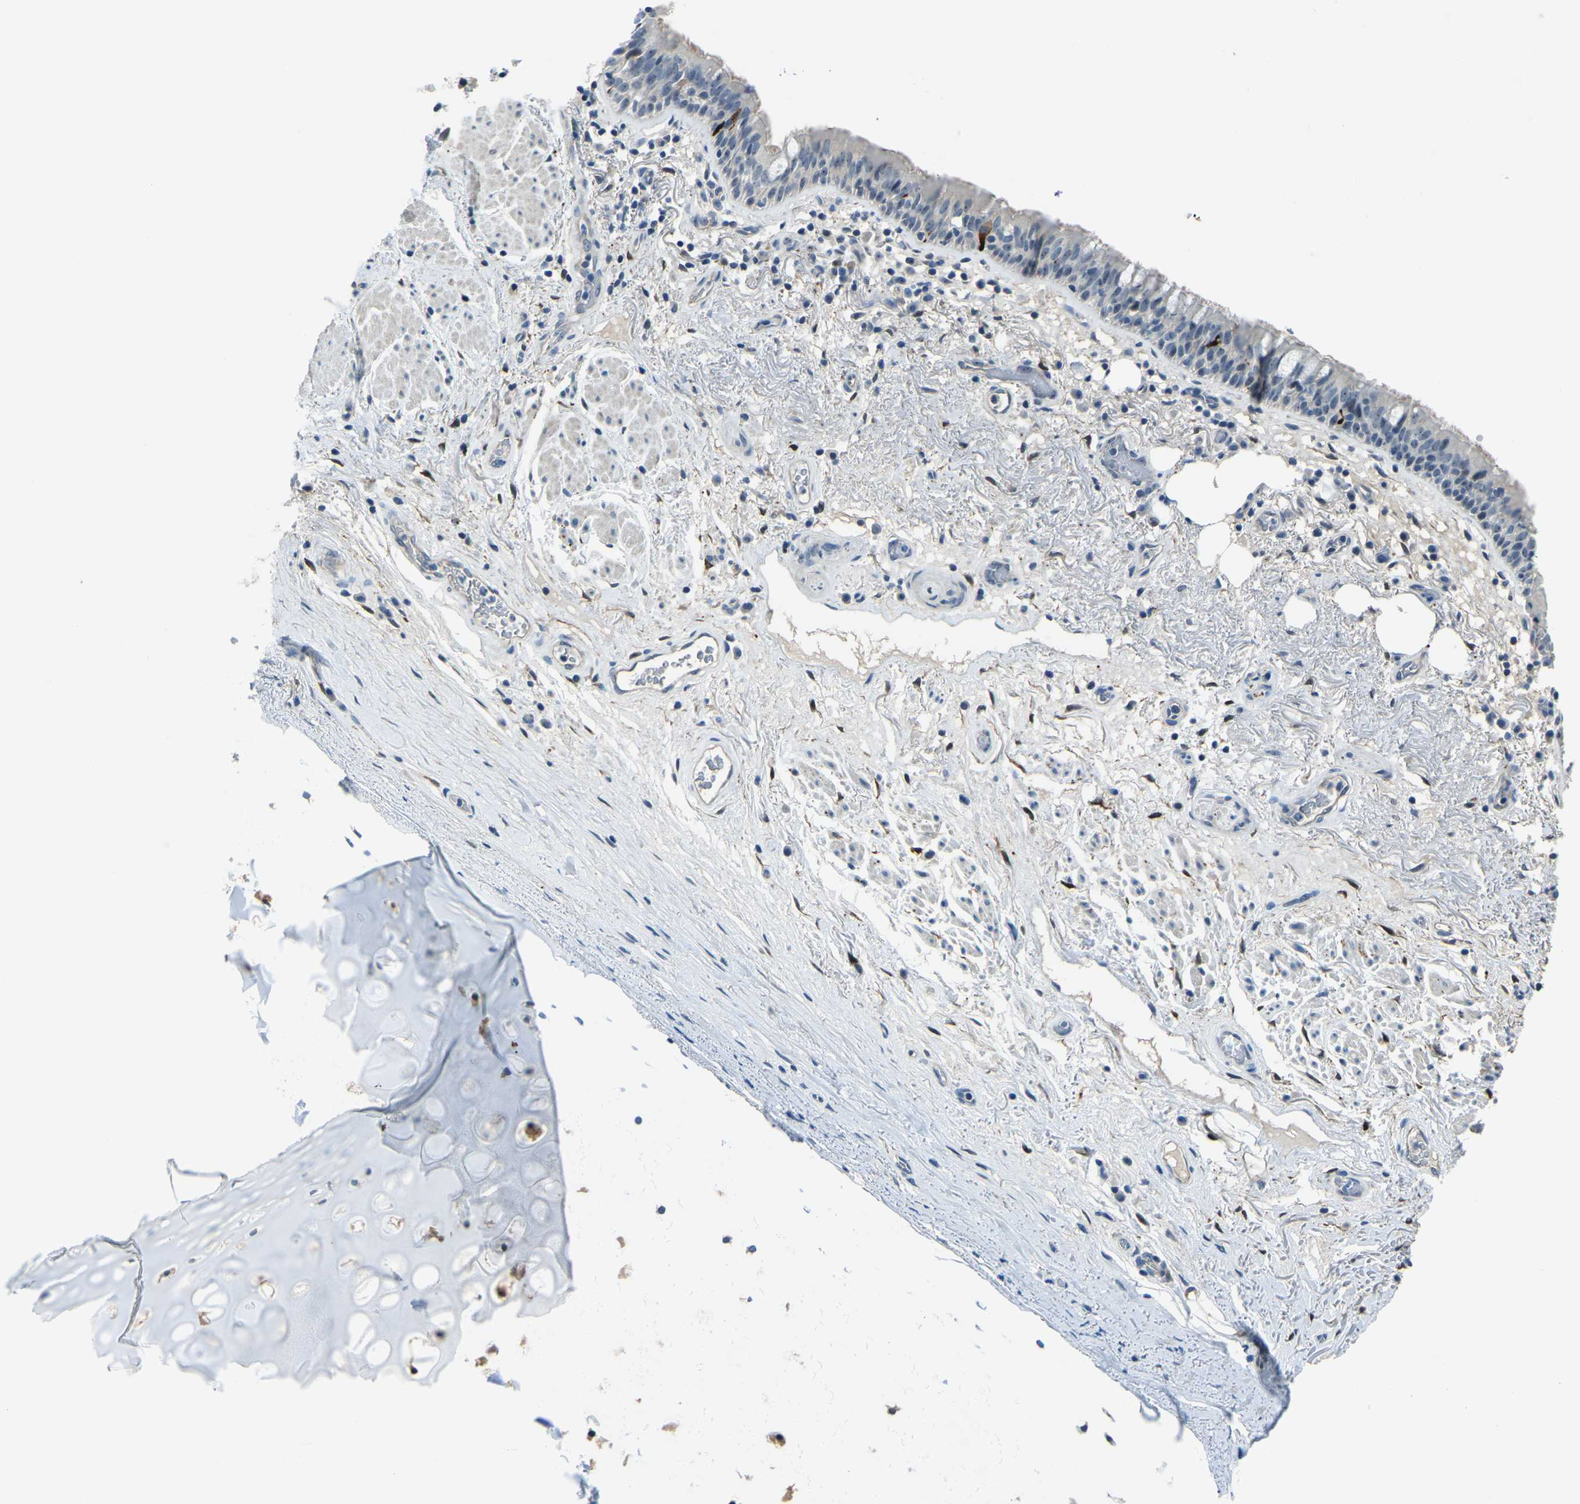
{"staining": {"intensity": "negative", "quantity": "none", "location": "none"}, "tissue": "bronchus", "cell_type": "Respiratory epithelial cells", "image_type": "normal", "snomed": [{"axis": "morphology", "description": "Normal tissue, NOS"}, {"axis": "morphology", "description": "Inflammation, NOS"}, {"axis": "topography", "description": "Cartilage tissue"}, {"axis": "topography", "description": "Bronchus"}], "caption": "Immunohistochemistry (IHC) micrograph of unremarkable human bronchus stained for a protein (brown), which exhibits no positivity in respiratory epithelial cells.", "gene": "RRP1", "patient": {"sex": "male", "age": 77}}